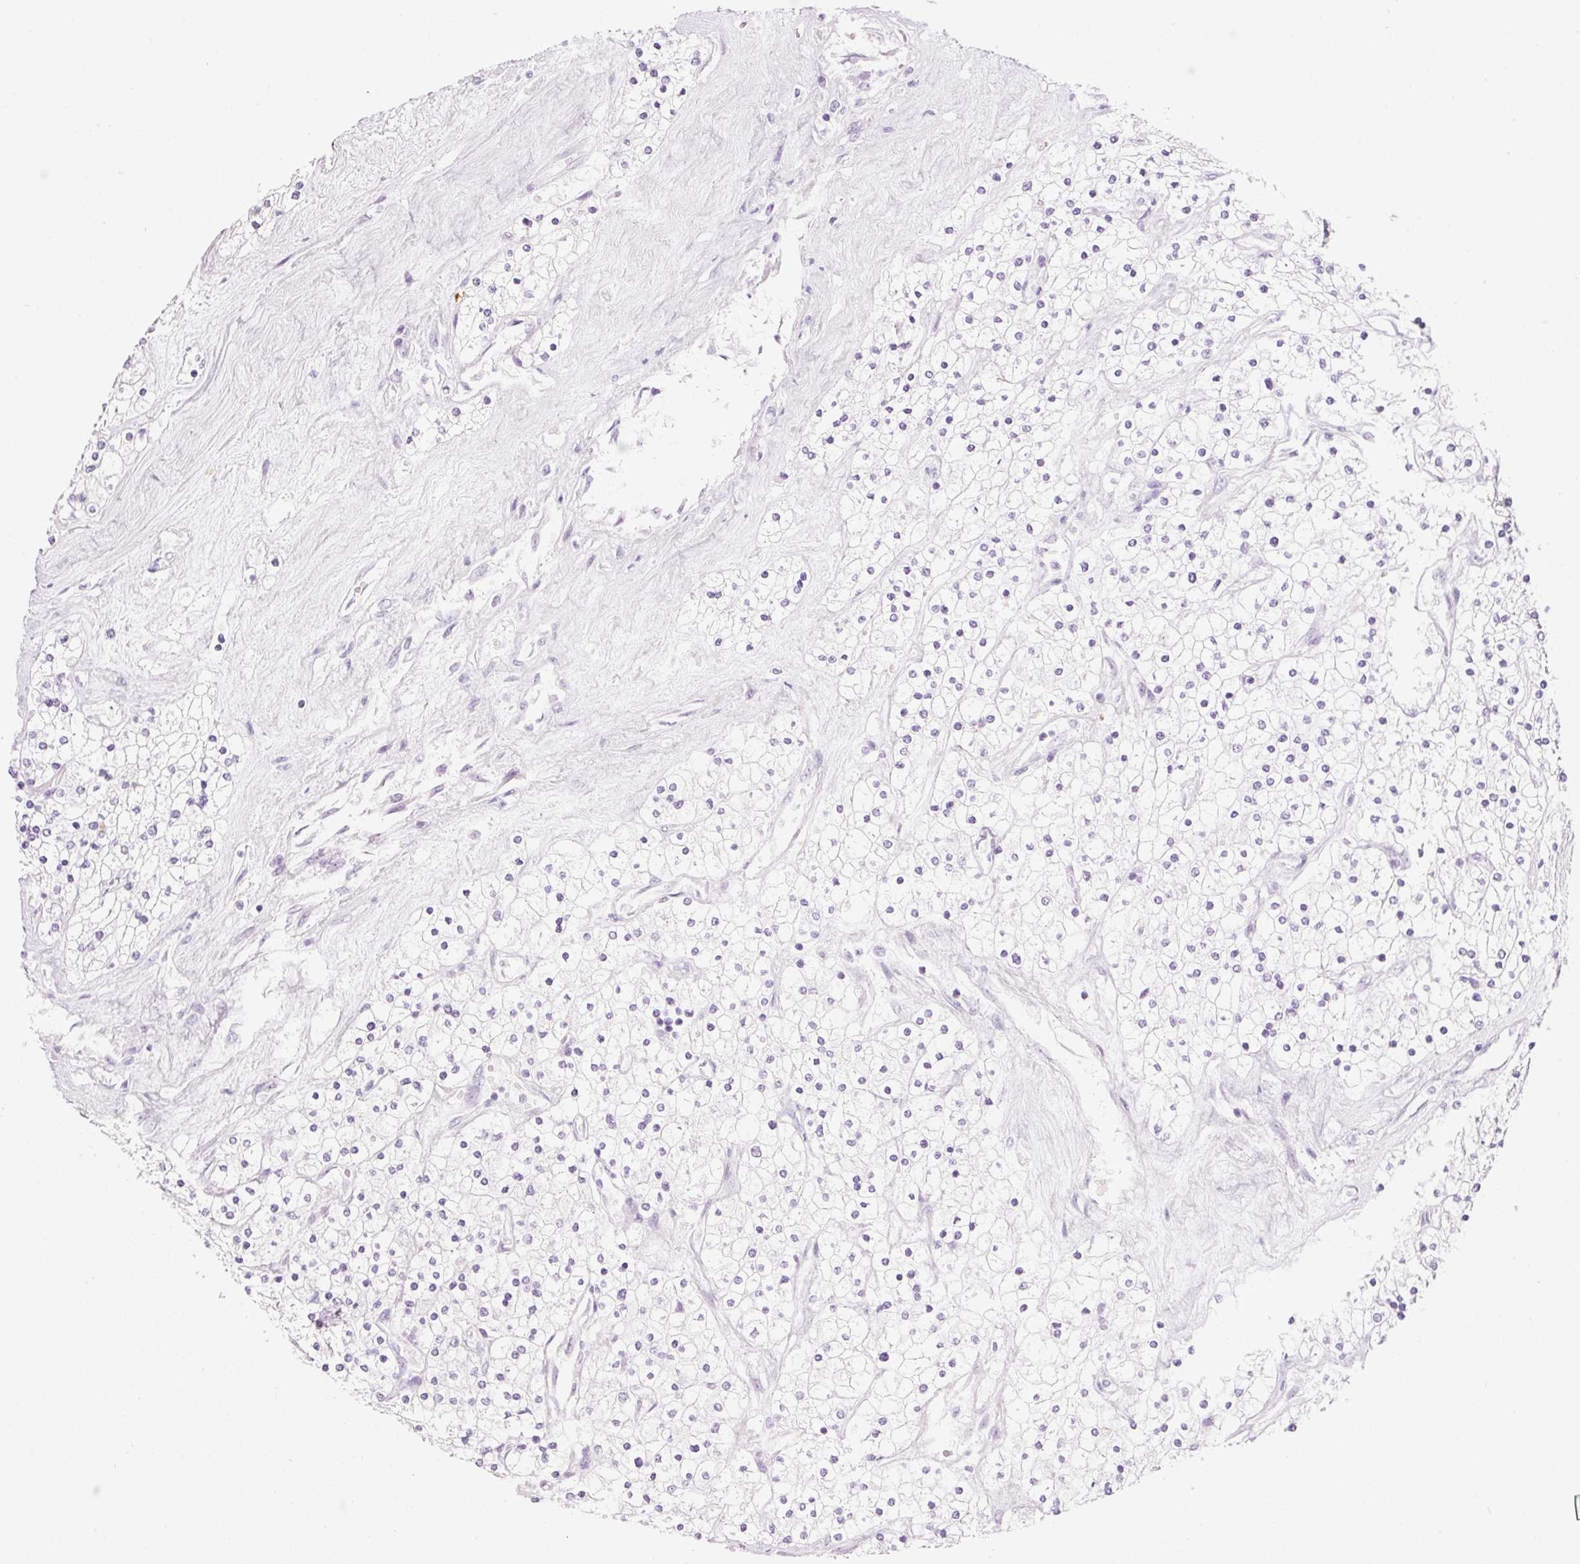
{"staining": {"intensity": "negative", "quantity": "none", "location": "none"}, "tissue": "renal cancer", "cell_type": "Tumor cells", "image_type": "cancer", "snomed": [{"axis": "morphology", "description": "Adenocarcinoma, NOS"}, {"axis": "topography", "description": "Kidney"}], "caption": "Human renal adenocarcinoma stained for a protein using IHC shows no expression in tumor cells.", "gene": "CMA1", "patient": {"sex": "male", "age": 80}}